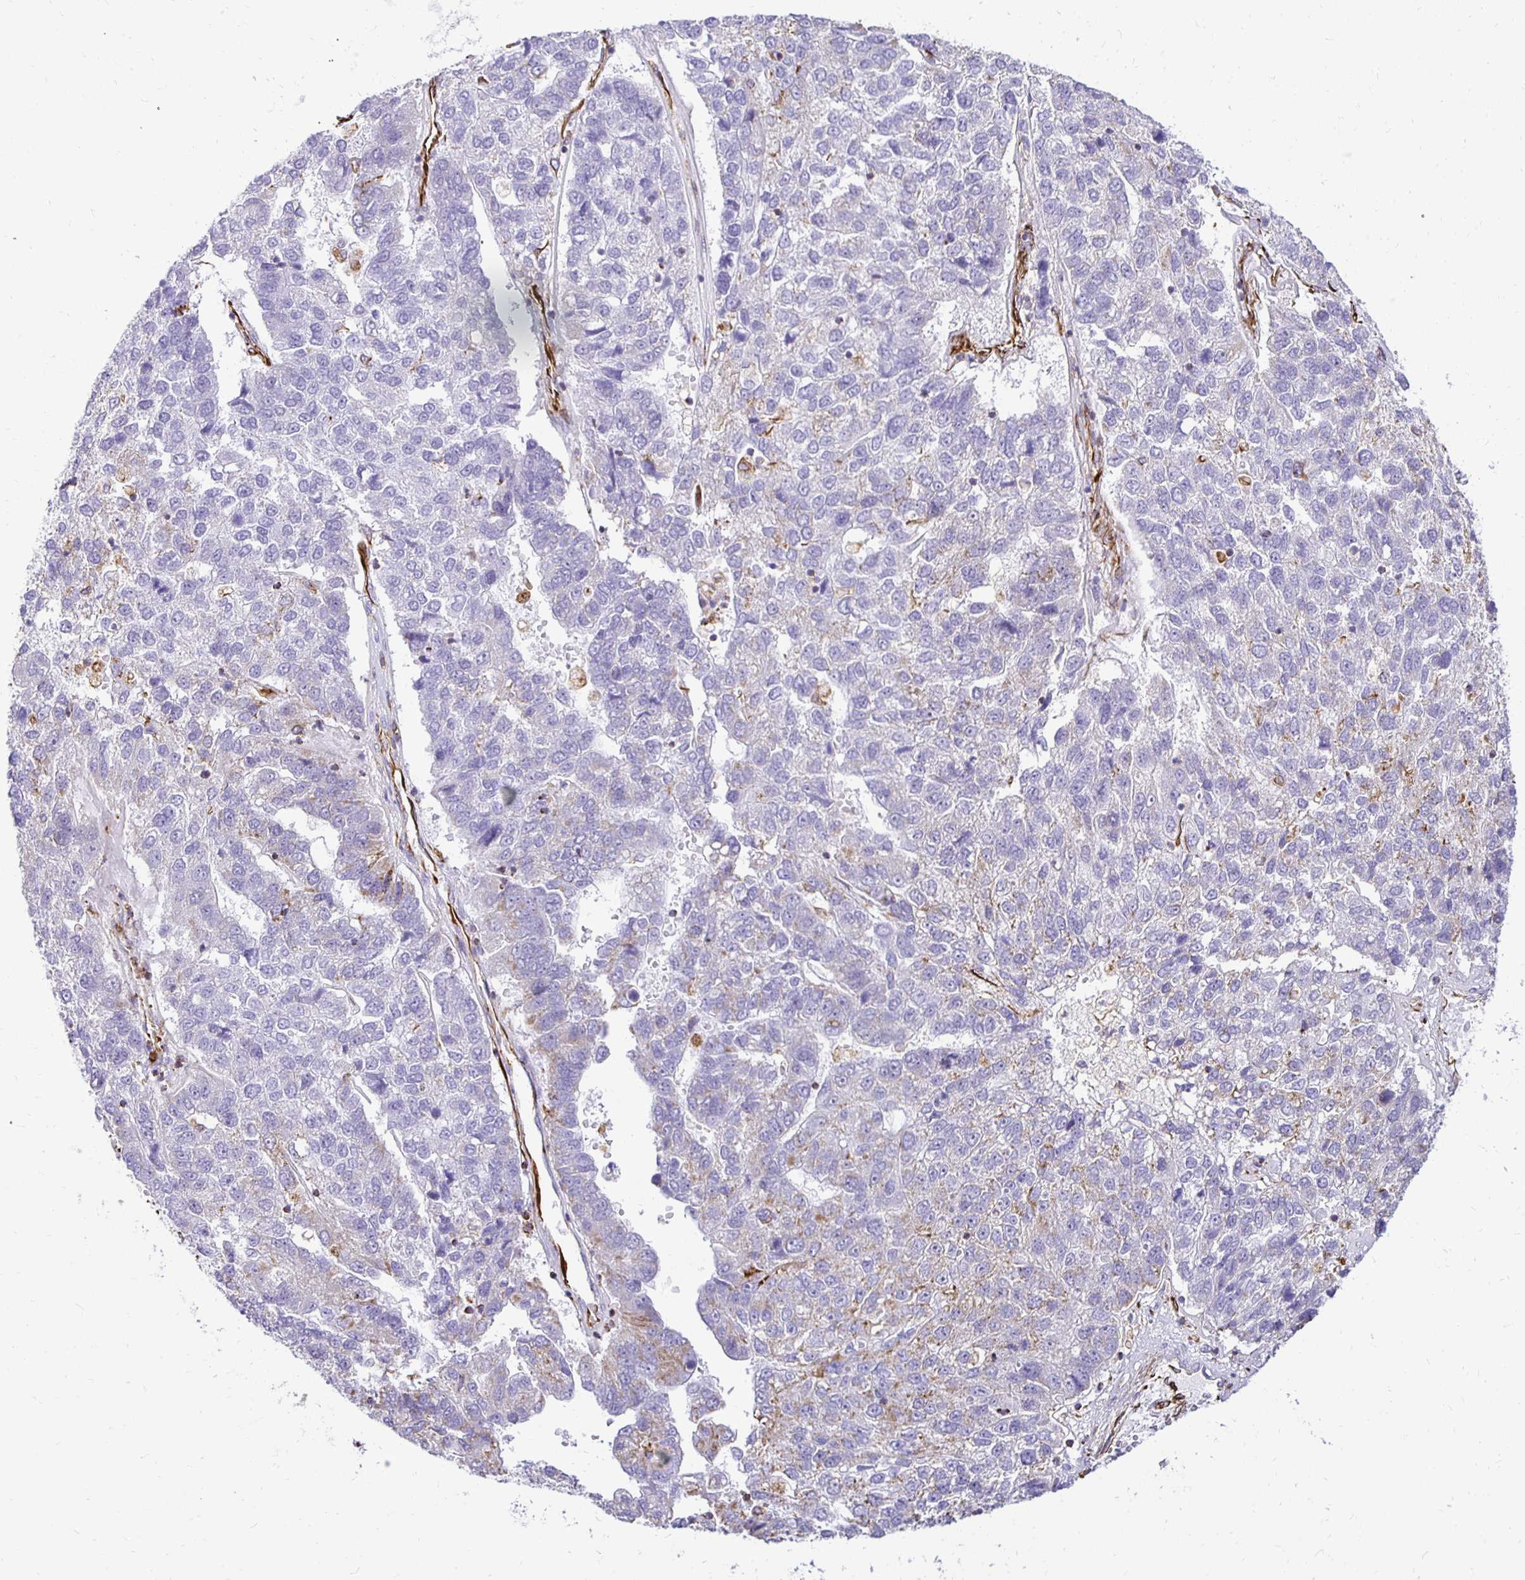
{"staining": {"intensity": "negative", "quantity": "none", "location": "none"}, "tissue": "pancreatic cancer", "cell_type": "Tumor cells", "image_type": "cancer", "snomed": [{"axis": "morphology", "description": "Adenocarcinoma, NOS"}, {"axis": "topography", "description": "Pancreas"}], "caption": "IHC photomicrograph of neoplastic tissue: pancreatic adenocarcinoma stained with DAB (3,3'-diaminobenzidine) shows no significant protein positivity in tumor cells. (DAB immunohistochemistry (IHC), high magnification).", "gene": "PLAAT2", "patient": {"sex": "female", "age": 61}}